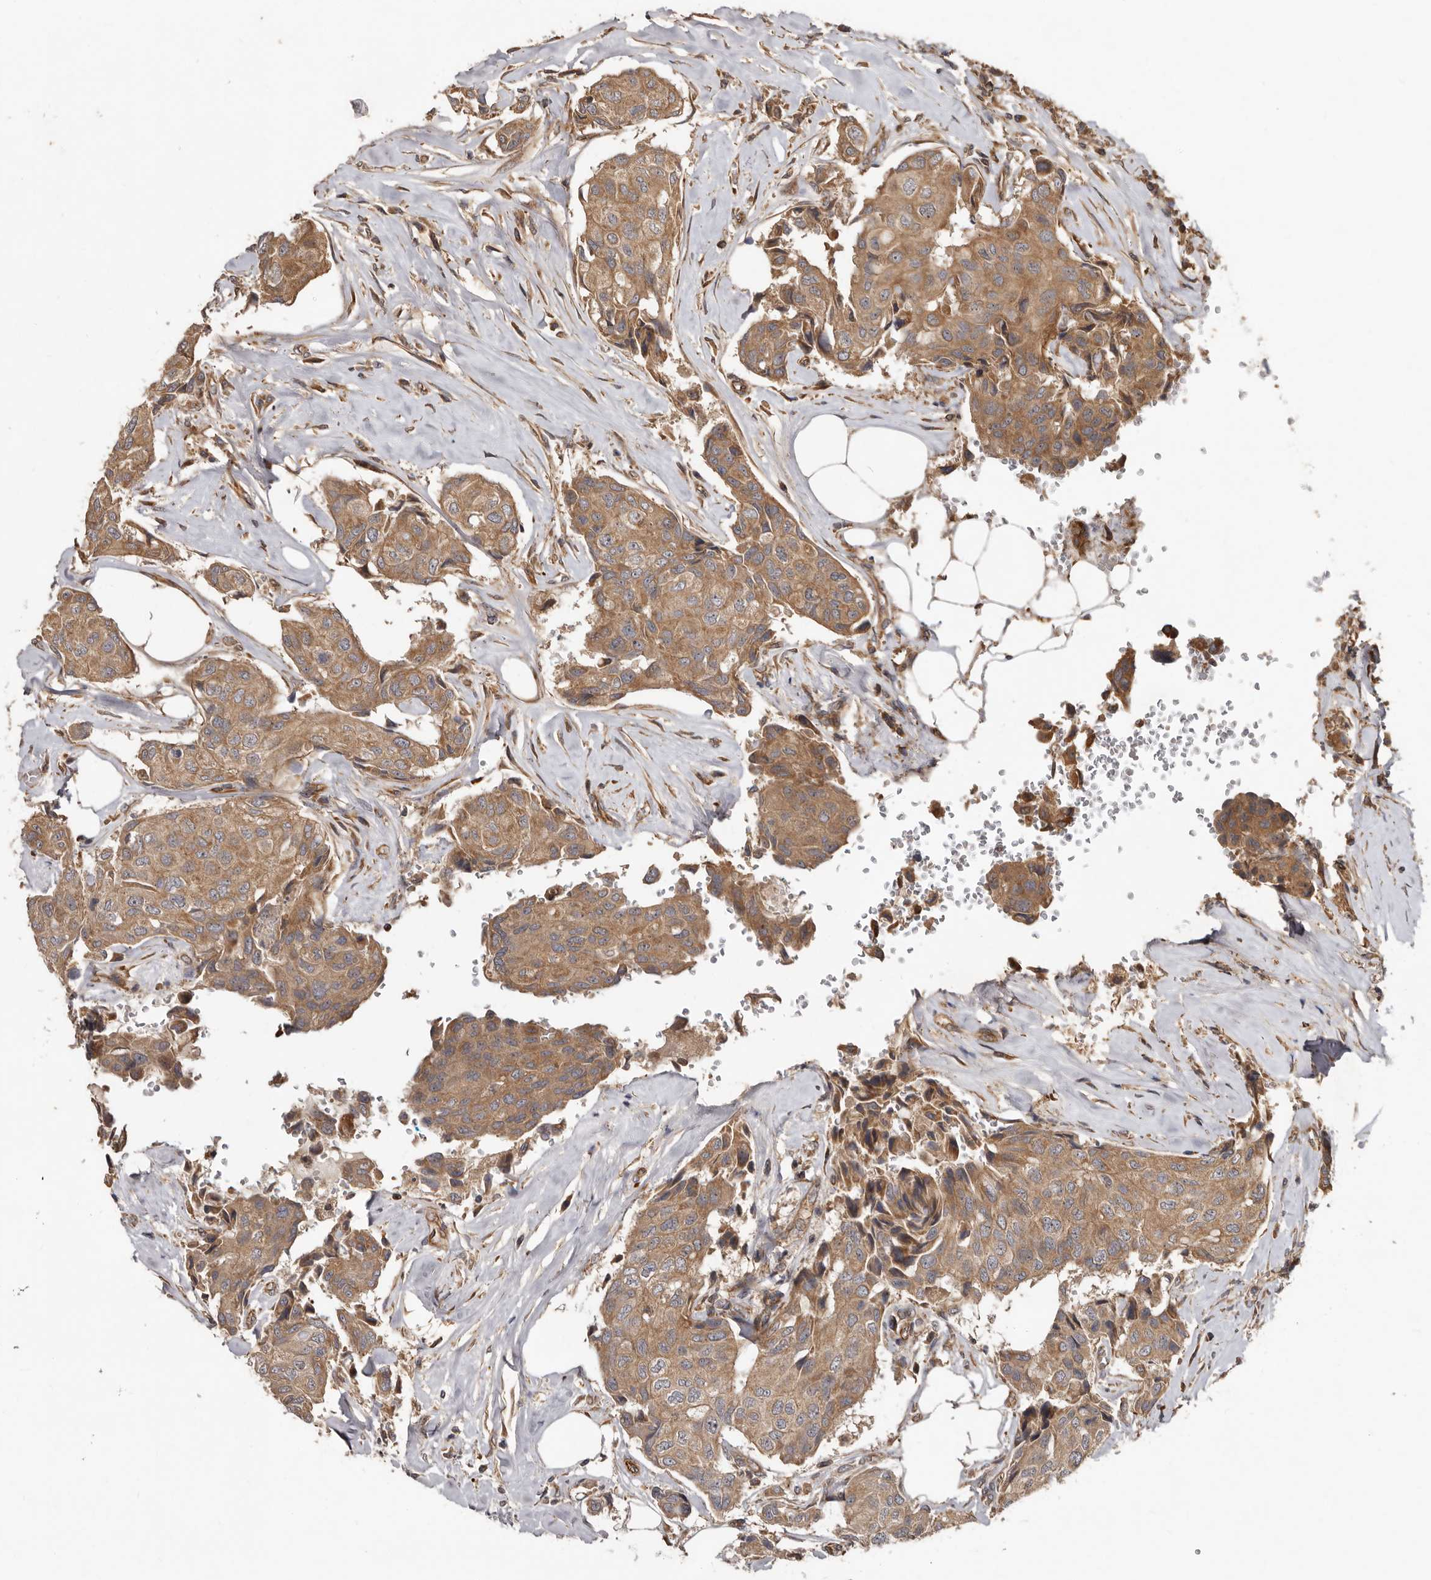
{"staining": {"intensity": "moderate", "quantity": ">75%", "location": "cytoplasmic/membranous"}, "tissue": "breast cancer", "cell_type": "Tumor cells", "image_type": "cancer", "snomed": [{"axis": "morphology", "description": "Duct carcinoma"}, {"axis": "topography", "description": "Breast"}], "caption": "A histopathology image of human intraductal carcinoma (breast) stained for a protein displays moderate cytoplasmic/membranous brown staining in tumor cells.", "gene": "STK36", "patient": {"sex": "female", "age": 80}}